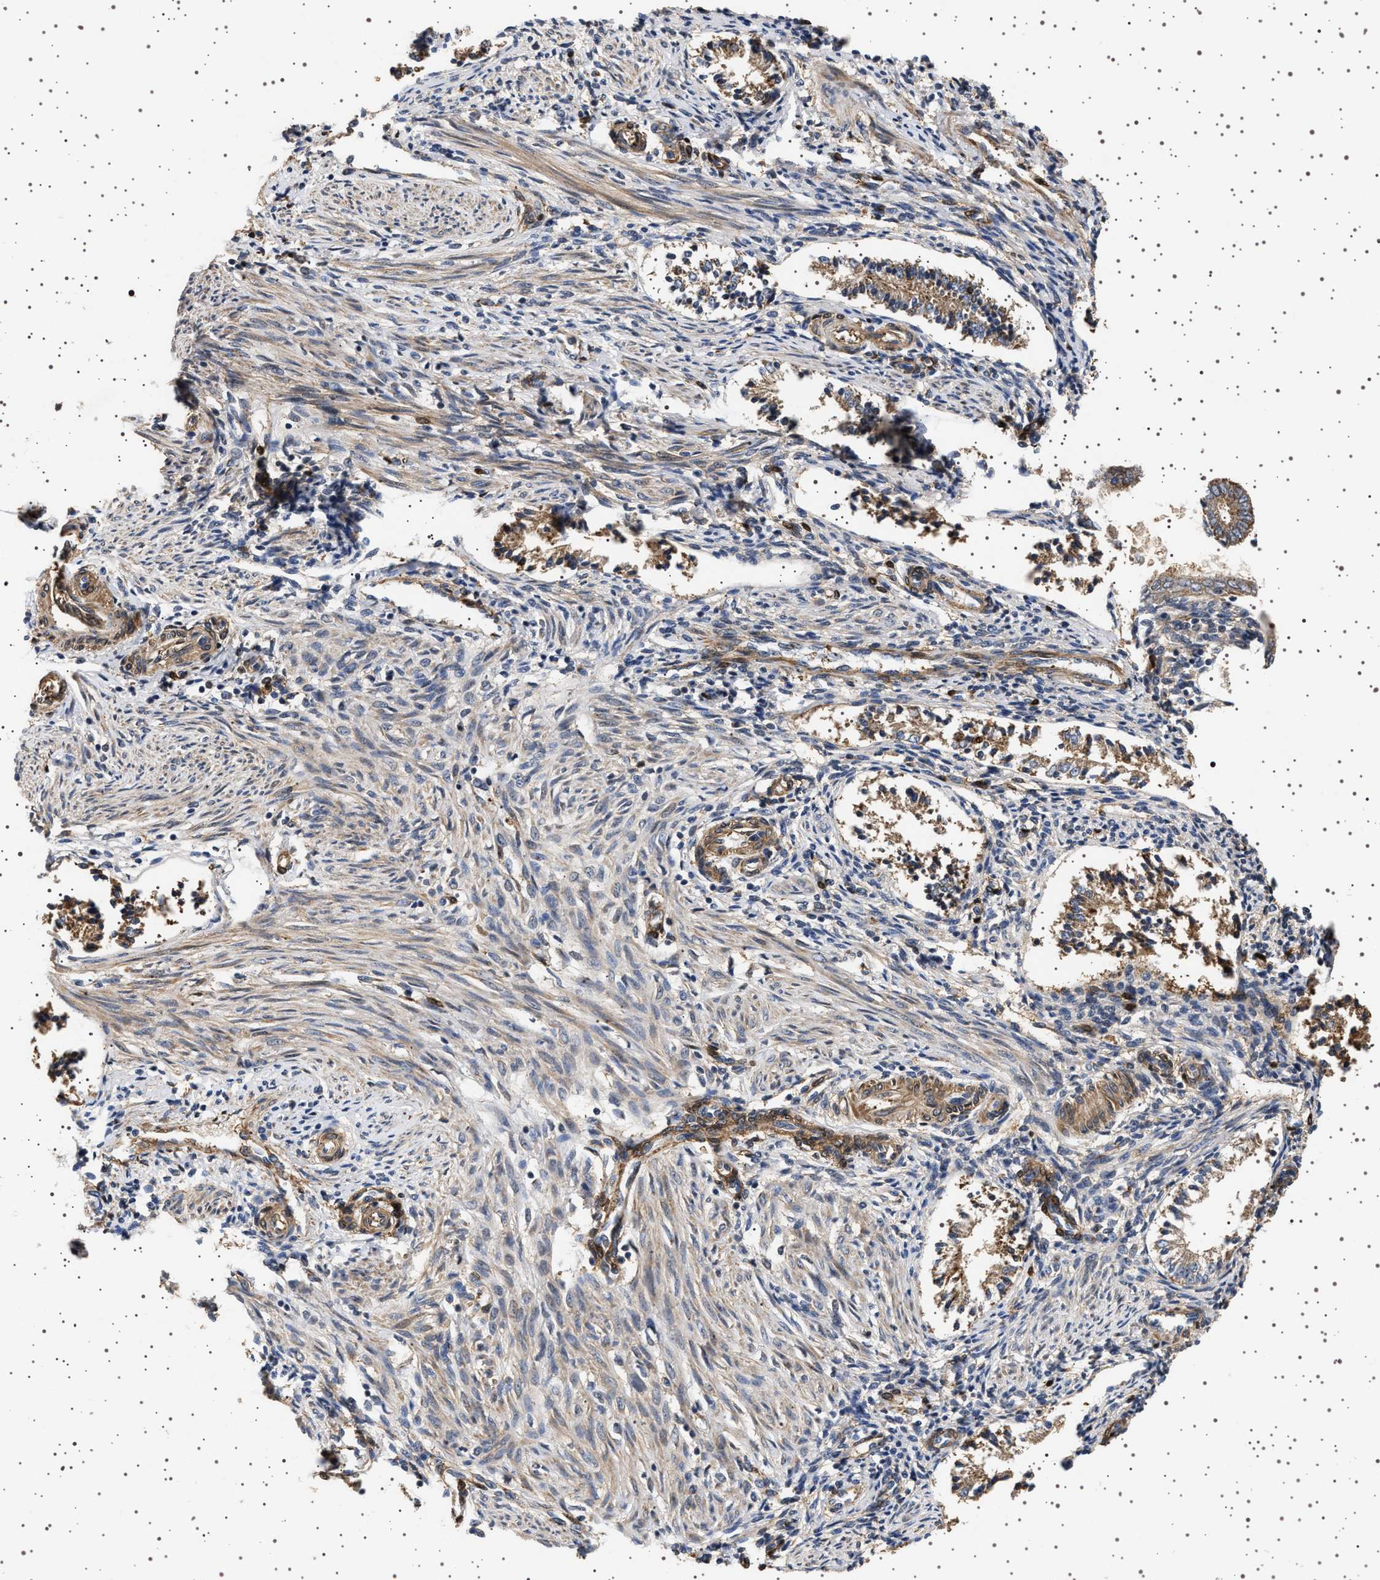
{"staining": {"intensity": "negative", "quantity": "none", "location": "none"}, "tissue": "endometrium", "cell_type": "Cells in endometrial stroma", "image_type": "normal", "snomed": [{"axis": "morphology", "description": "Normal tissue, NOS"}, {"axis": "topography", "description": "Endometrium"}], "caption": "Endometrium stained for a protein using immunohistochemistry exhibits no staining cells in endometrial stroma.", "gene": "GUCY1B1", "patient": {"sex": "female", "age": 42}}